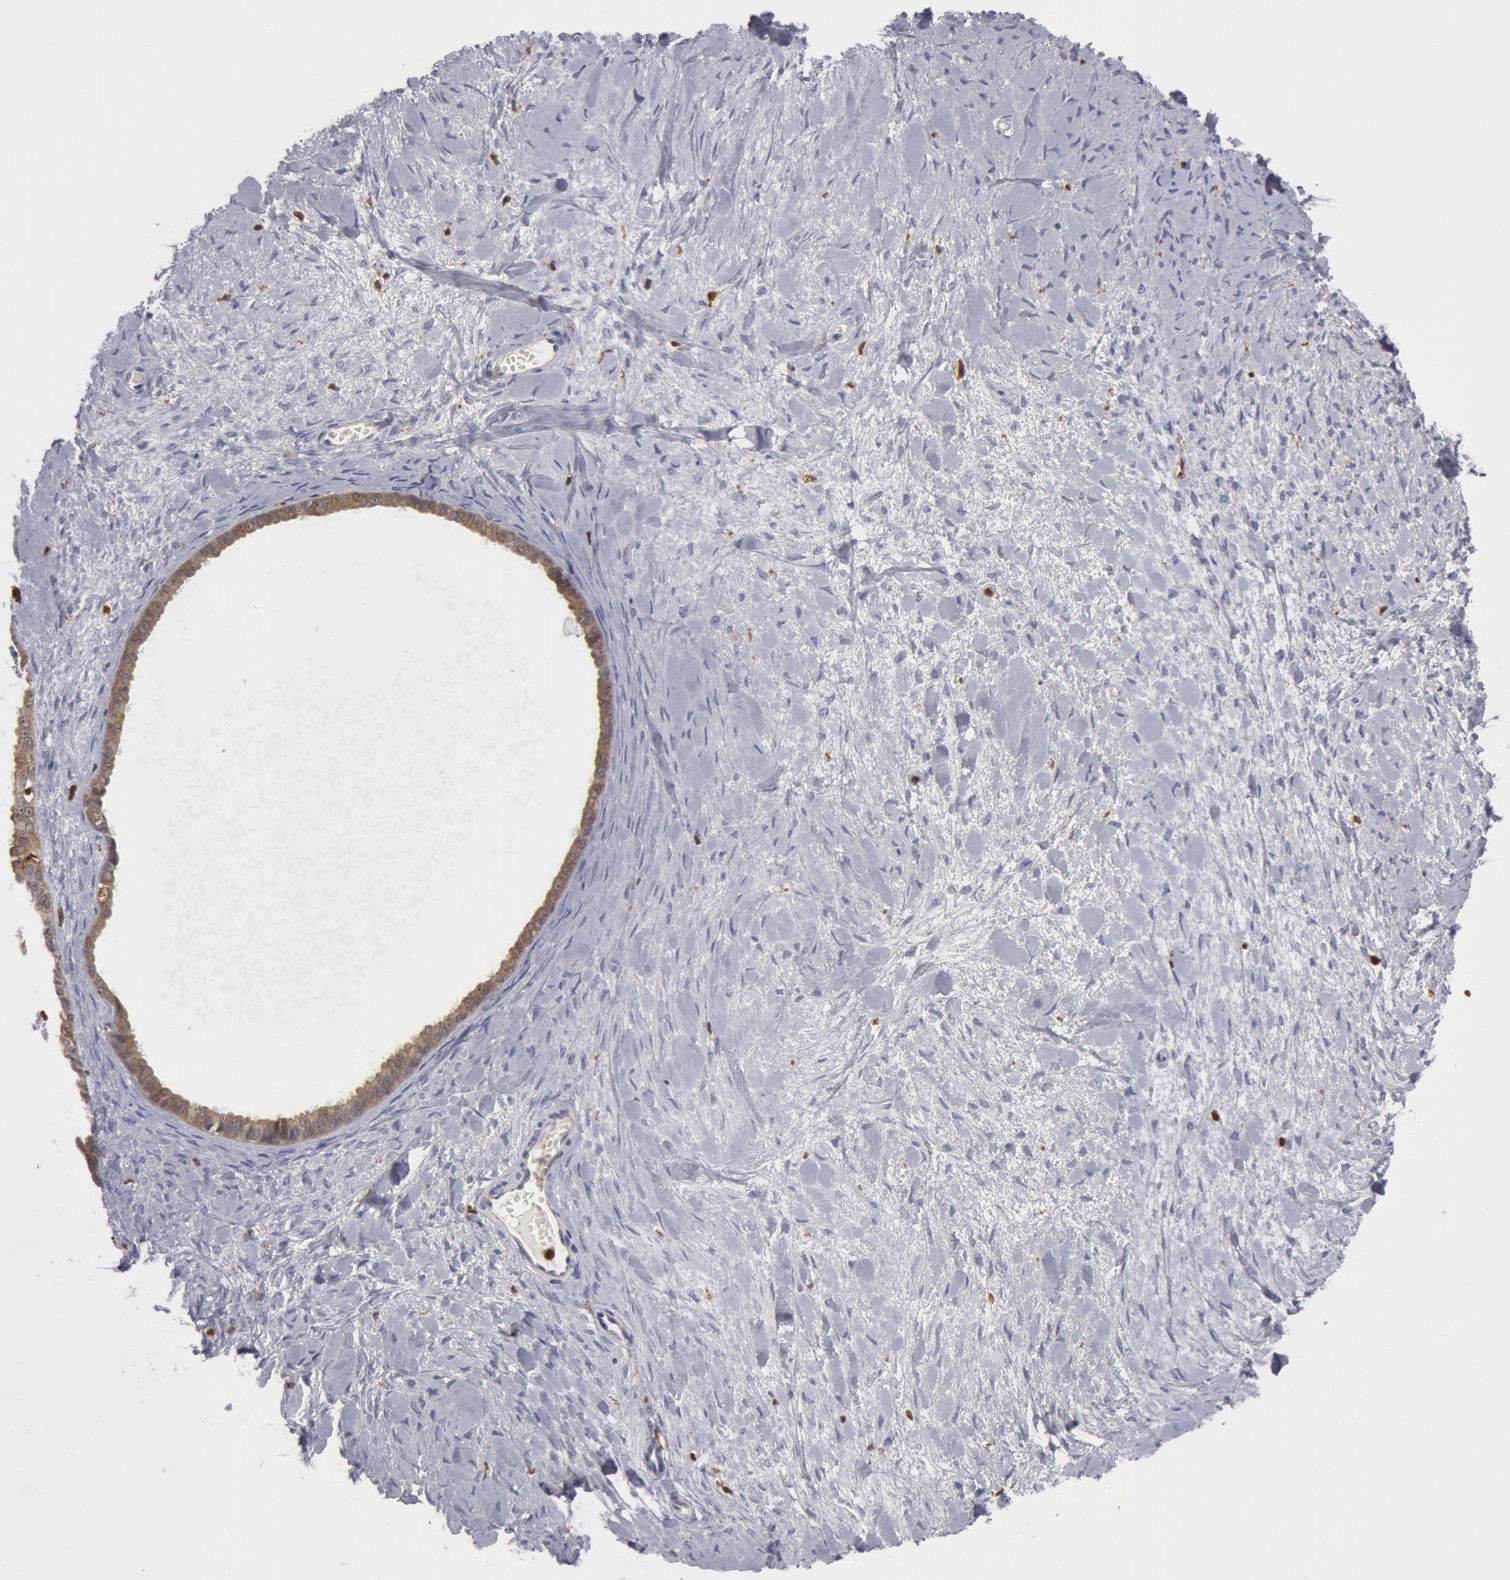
{"staining": {"intensity": "moderate", "quantity": ">75%", "location": "cytoplasmic/membranous"}, "tissue": "ovarian cancer", "cell_type": "Tumor cells", "image_type": "cancer", "snomed": [{"axis": "morphology", "description": "Cystadenocarcinoma, serous, NOS"}, {"axis": "topography", "description": "Ovary"}], "caption": "Human ovarian cancer (serous cystadenocarcinoma) stained with a brown dye shows moderate cytoplasmic/membranous positive expression in about >75% of tumor cells.", "gene": "SYK", "patient": {"sex": "female", "age": 71}}